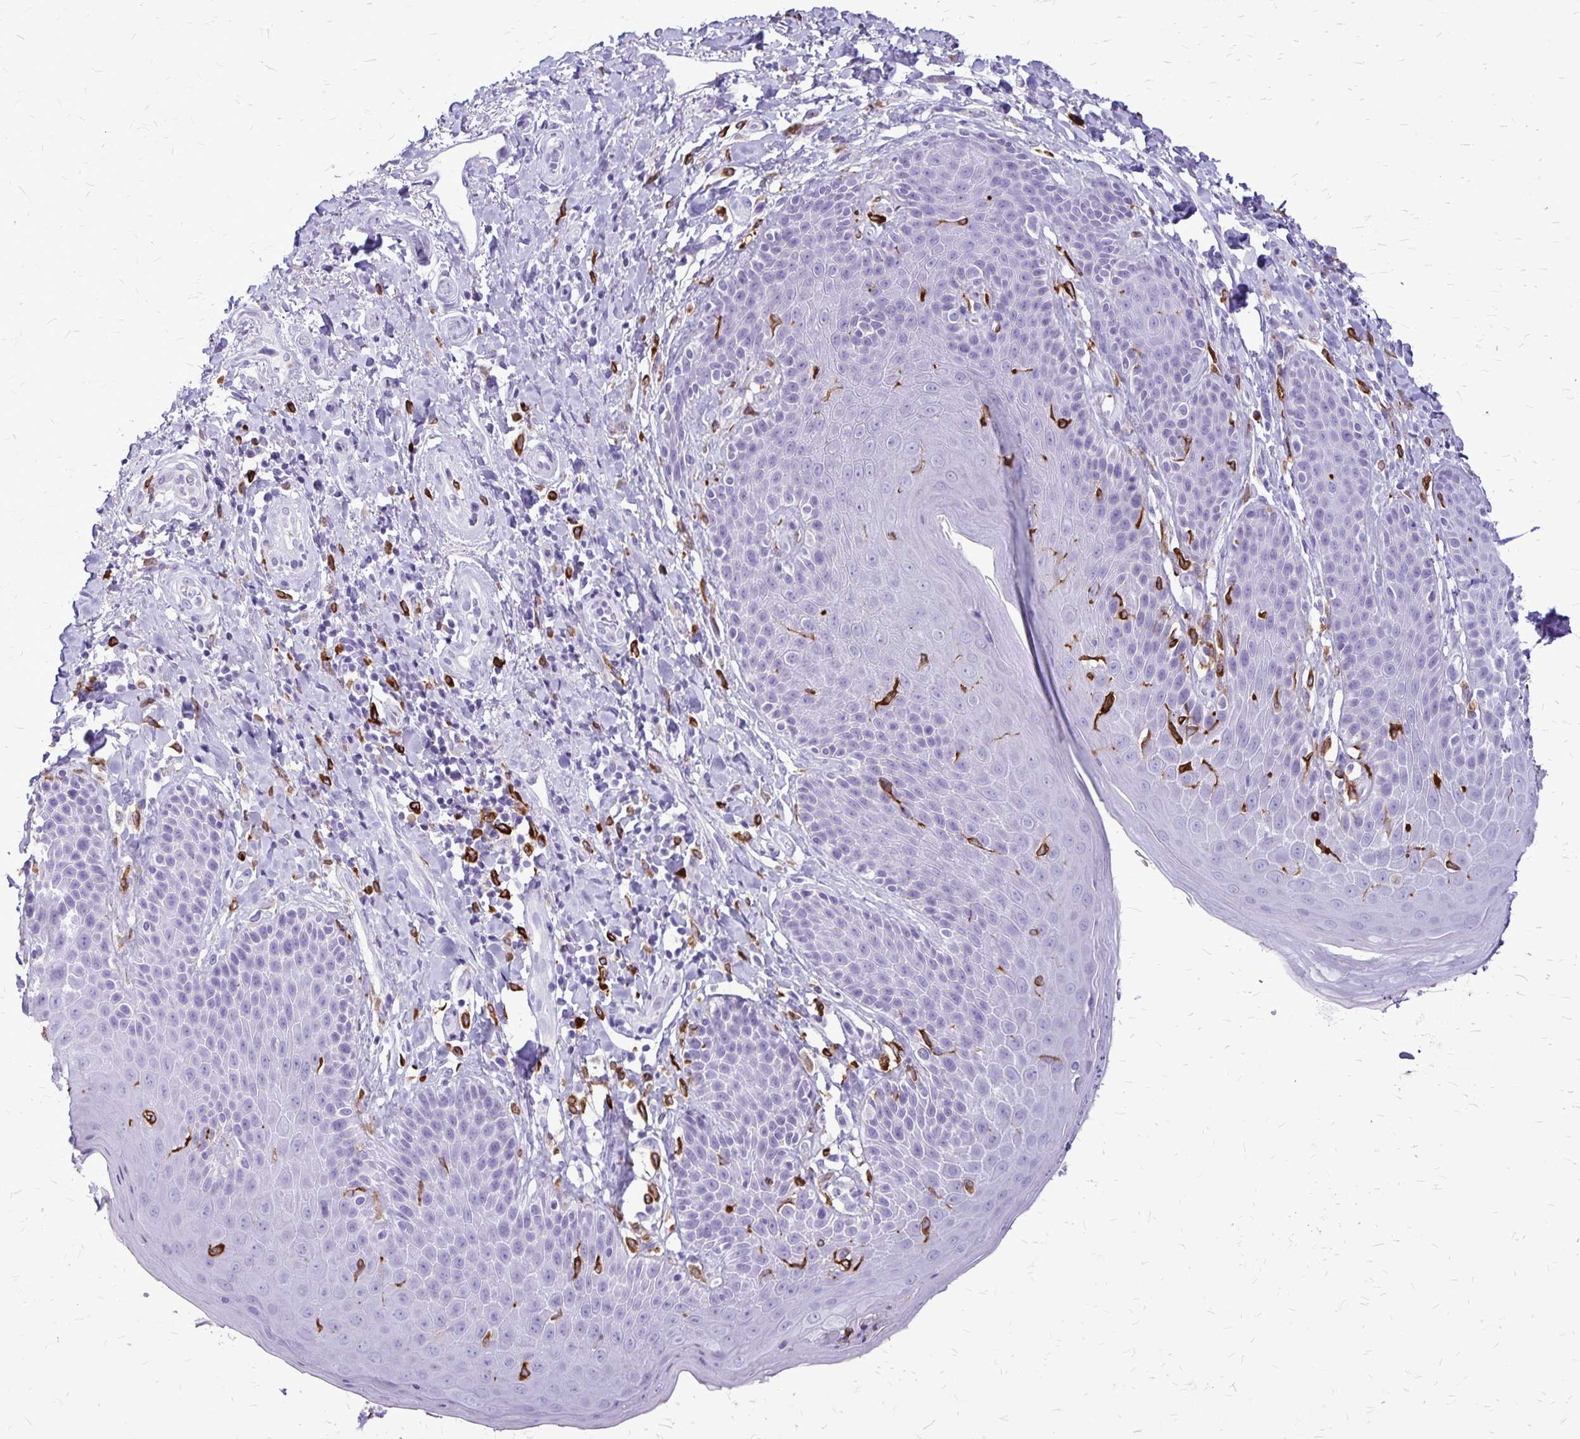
{"staining": {"intensity": "negative", "quantity": "none", "location": "none"}, "tissue": "skin", "cell_type": "Epidermal cells", "image_type": "normal", "snomed": [{"axis": "morphology", "description": "Normal tissue, NOS"}, {"axis": "topography", "description": "Anal"}, {"axis": "topography", "description": "Peripheral nerve tissue"}], "caption": "Epidermal cells show no significant staining in unremarkable skin. (Brightfield microscopy of DAB IHC at high magnification).", "gene": "RTN1", "patient": {"sex": "male", "age": 51}}